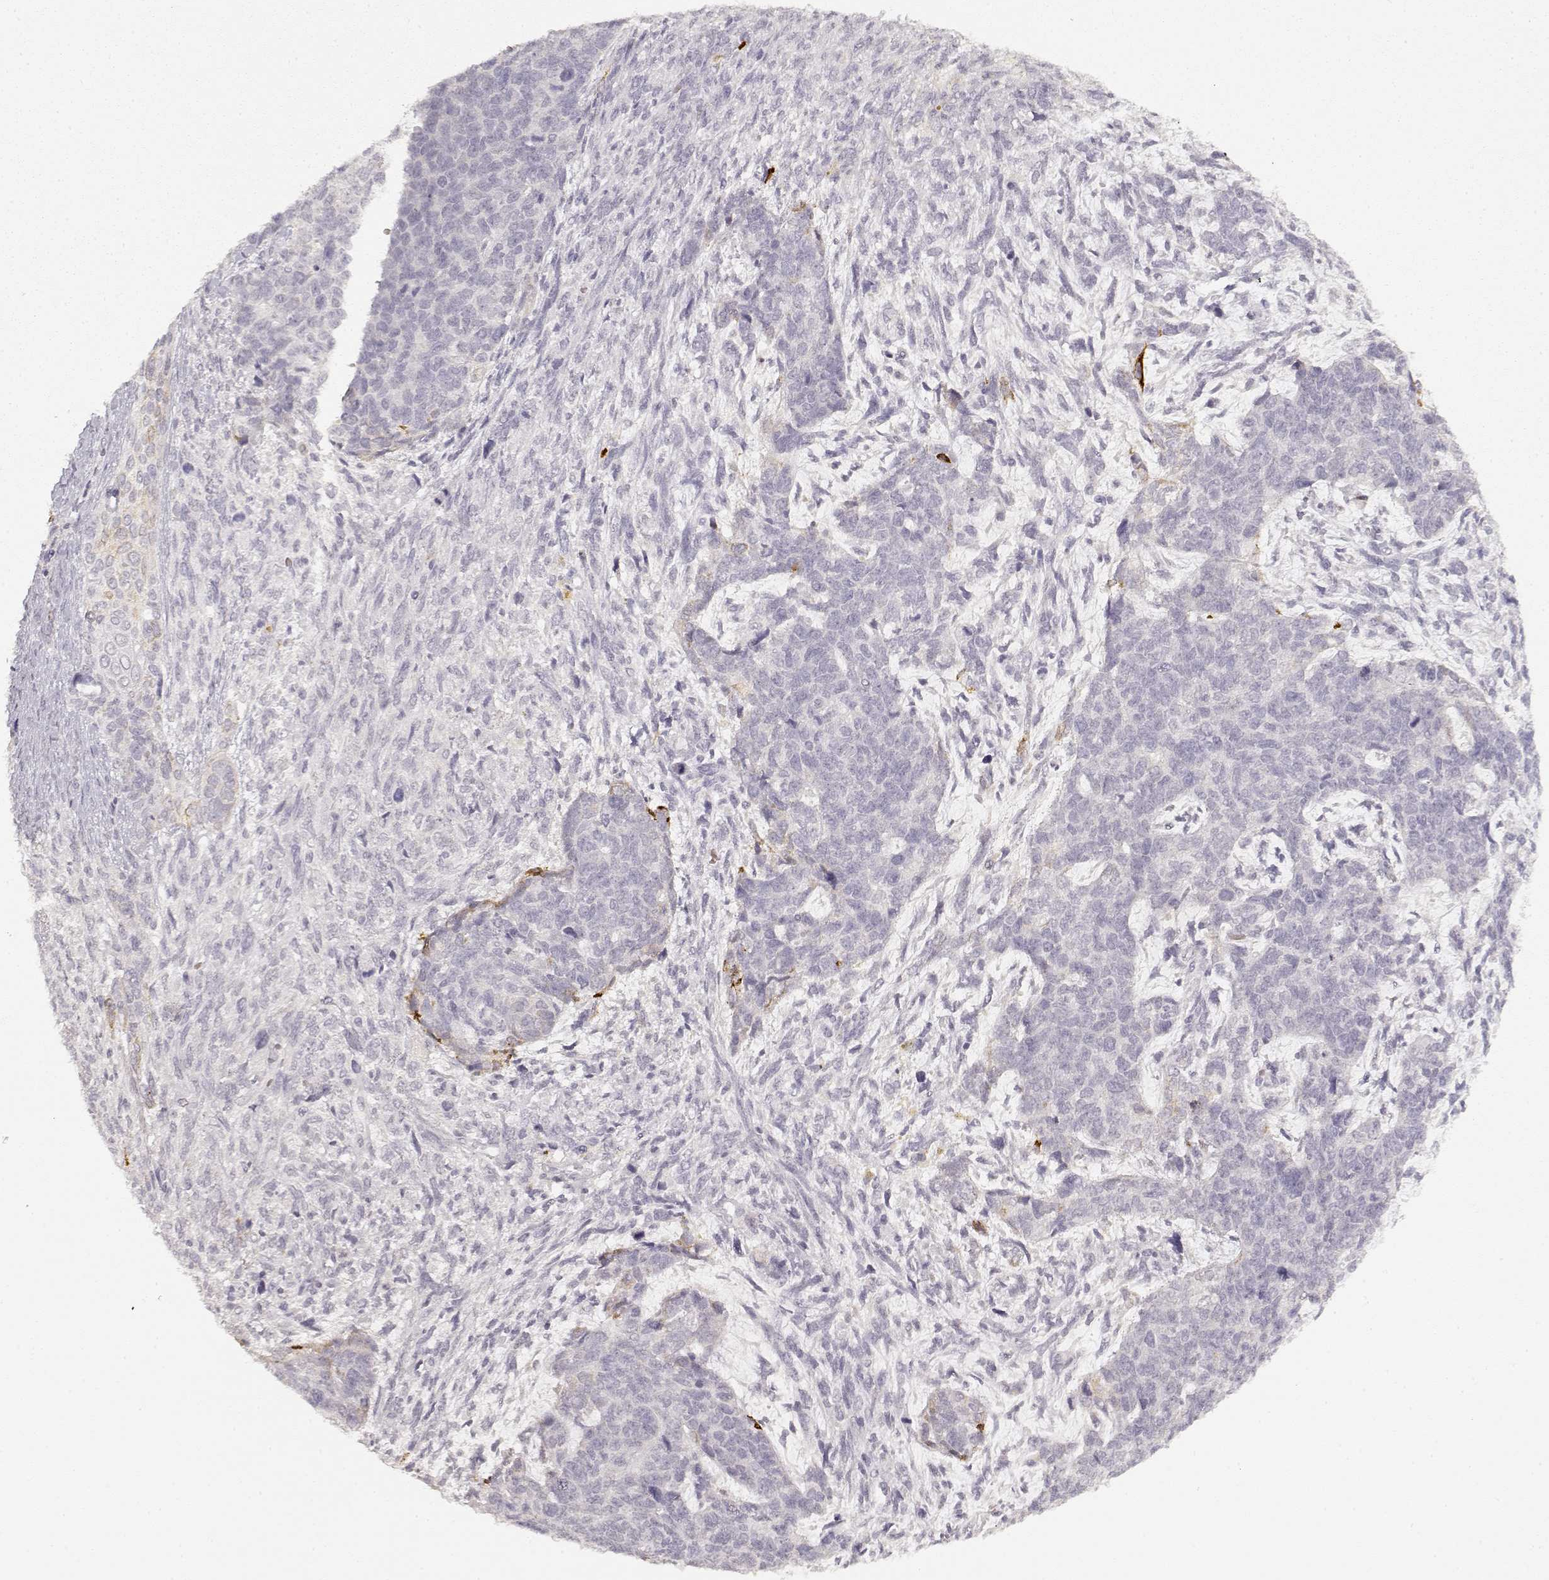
{"staining": {"intensity": "negative", "quantity": "none", "location": "none"}, "tissue": "cervical cancer", "cell_type": "Tumor cells", "image_type": "cancer", "snomed": [{"axis": "morphology", "description": "Squamous cell carcinoma, NOS"}, {"axis": "topography", "description": "Cervix"}], "caption": "An immunohistochemistry (IHC) histopathology image of cervical cancer (squamous cell carcinoma) is shown. There is no staining in tumor cells of cervical cancer (squamous cell carcinoma). (DAB IHC with hematoxylin counter stain).", "gene": "LAMC2", "patient": {"sex": "female", "age": 63}}